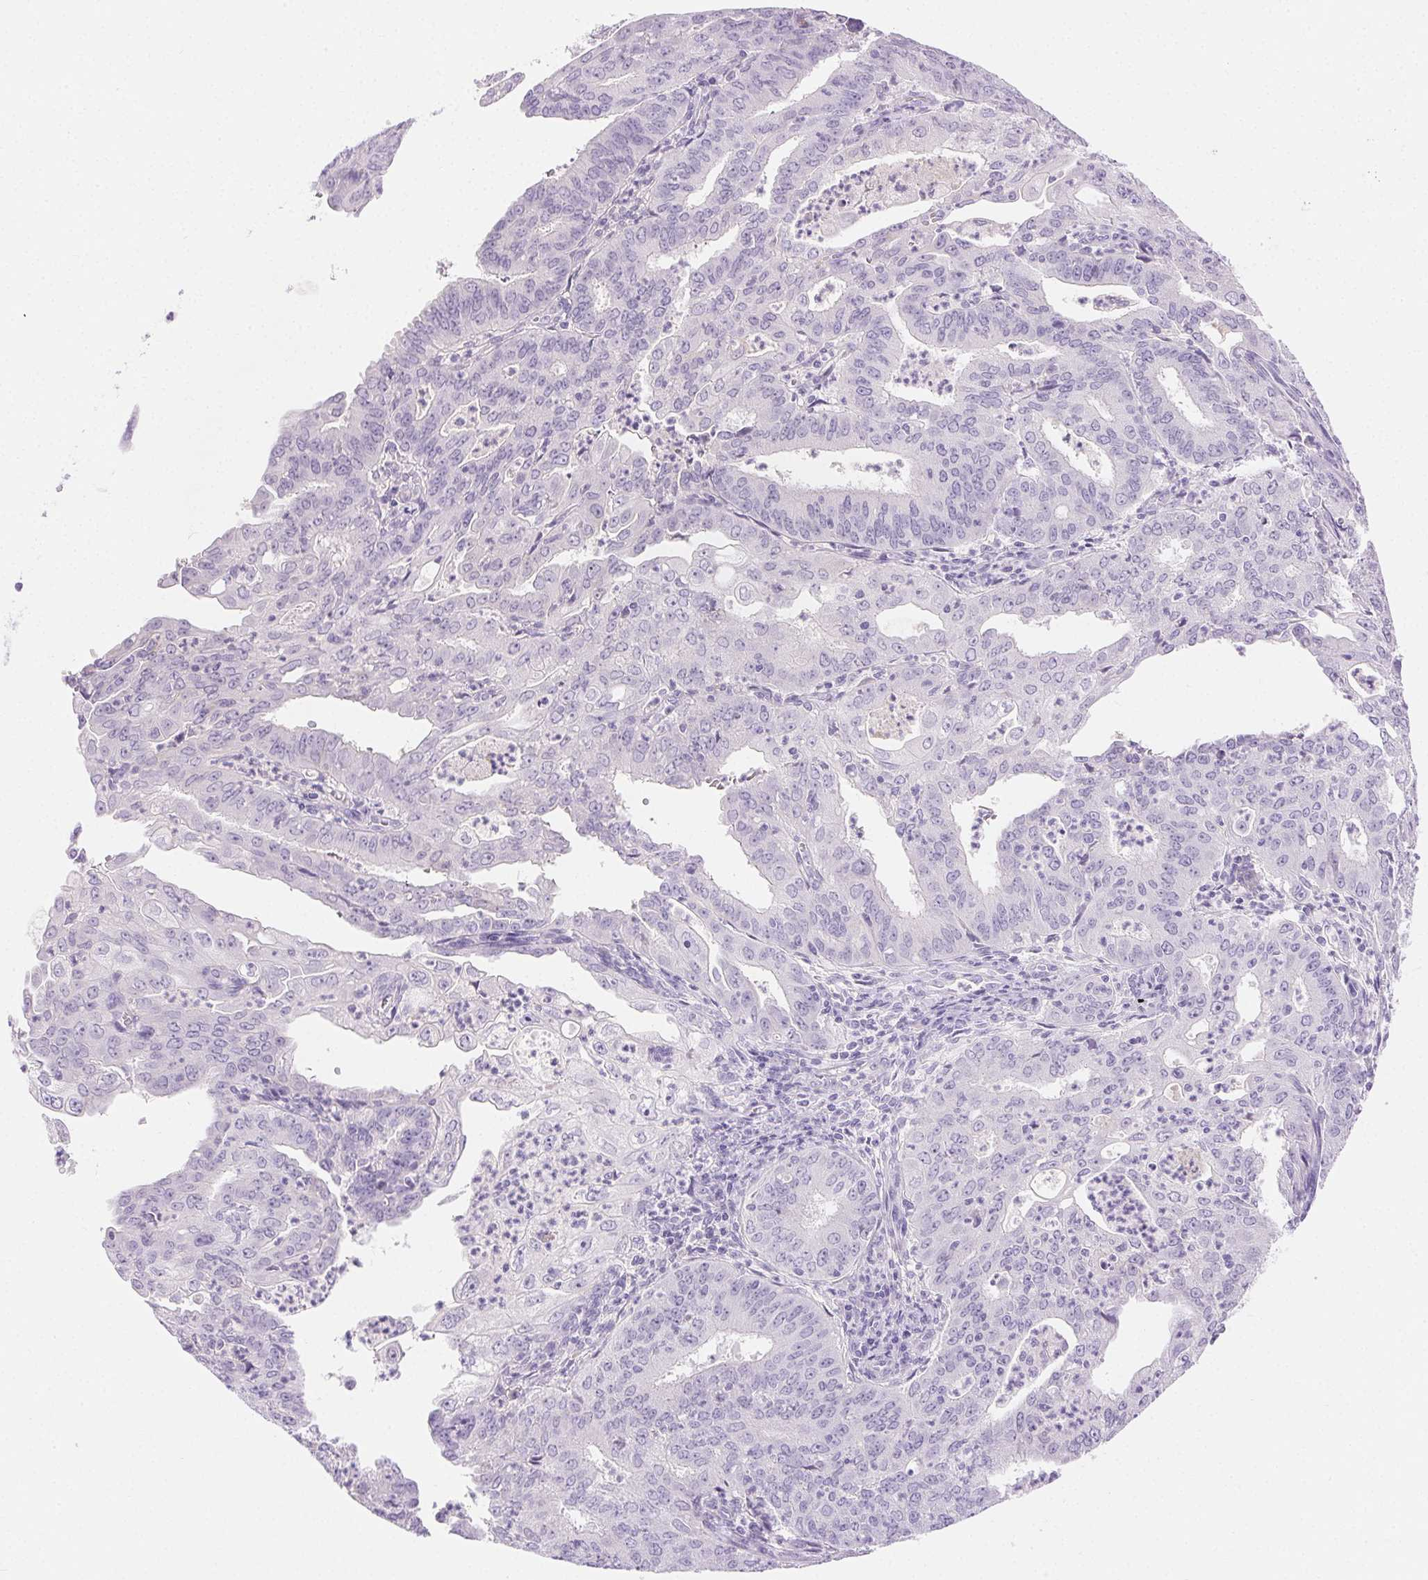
{"staining": {"intensity": "negative", "quantity": "none", "location": "none"}, "tissue": "cervical cancer", "cell_type": "Tumor cells", "image_type": "cancer", "snomed": [{"axis": "morphology", "description": "Adenocarcinoma, NOS"}, {"axis": "topography", "description": "Cervix"}], "caption": "Immunohistochemistry (IHC) histopathology image of human cervical cancer (adenocarcinoma) stained for a protein (brown), which reveals no staining in tumor cells.", "gene": "CLDN16", "patient": {"sex": "female", "age": 56}}